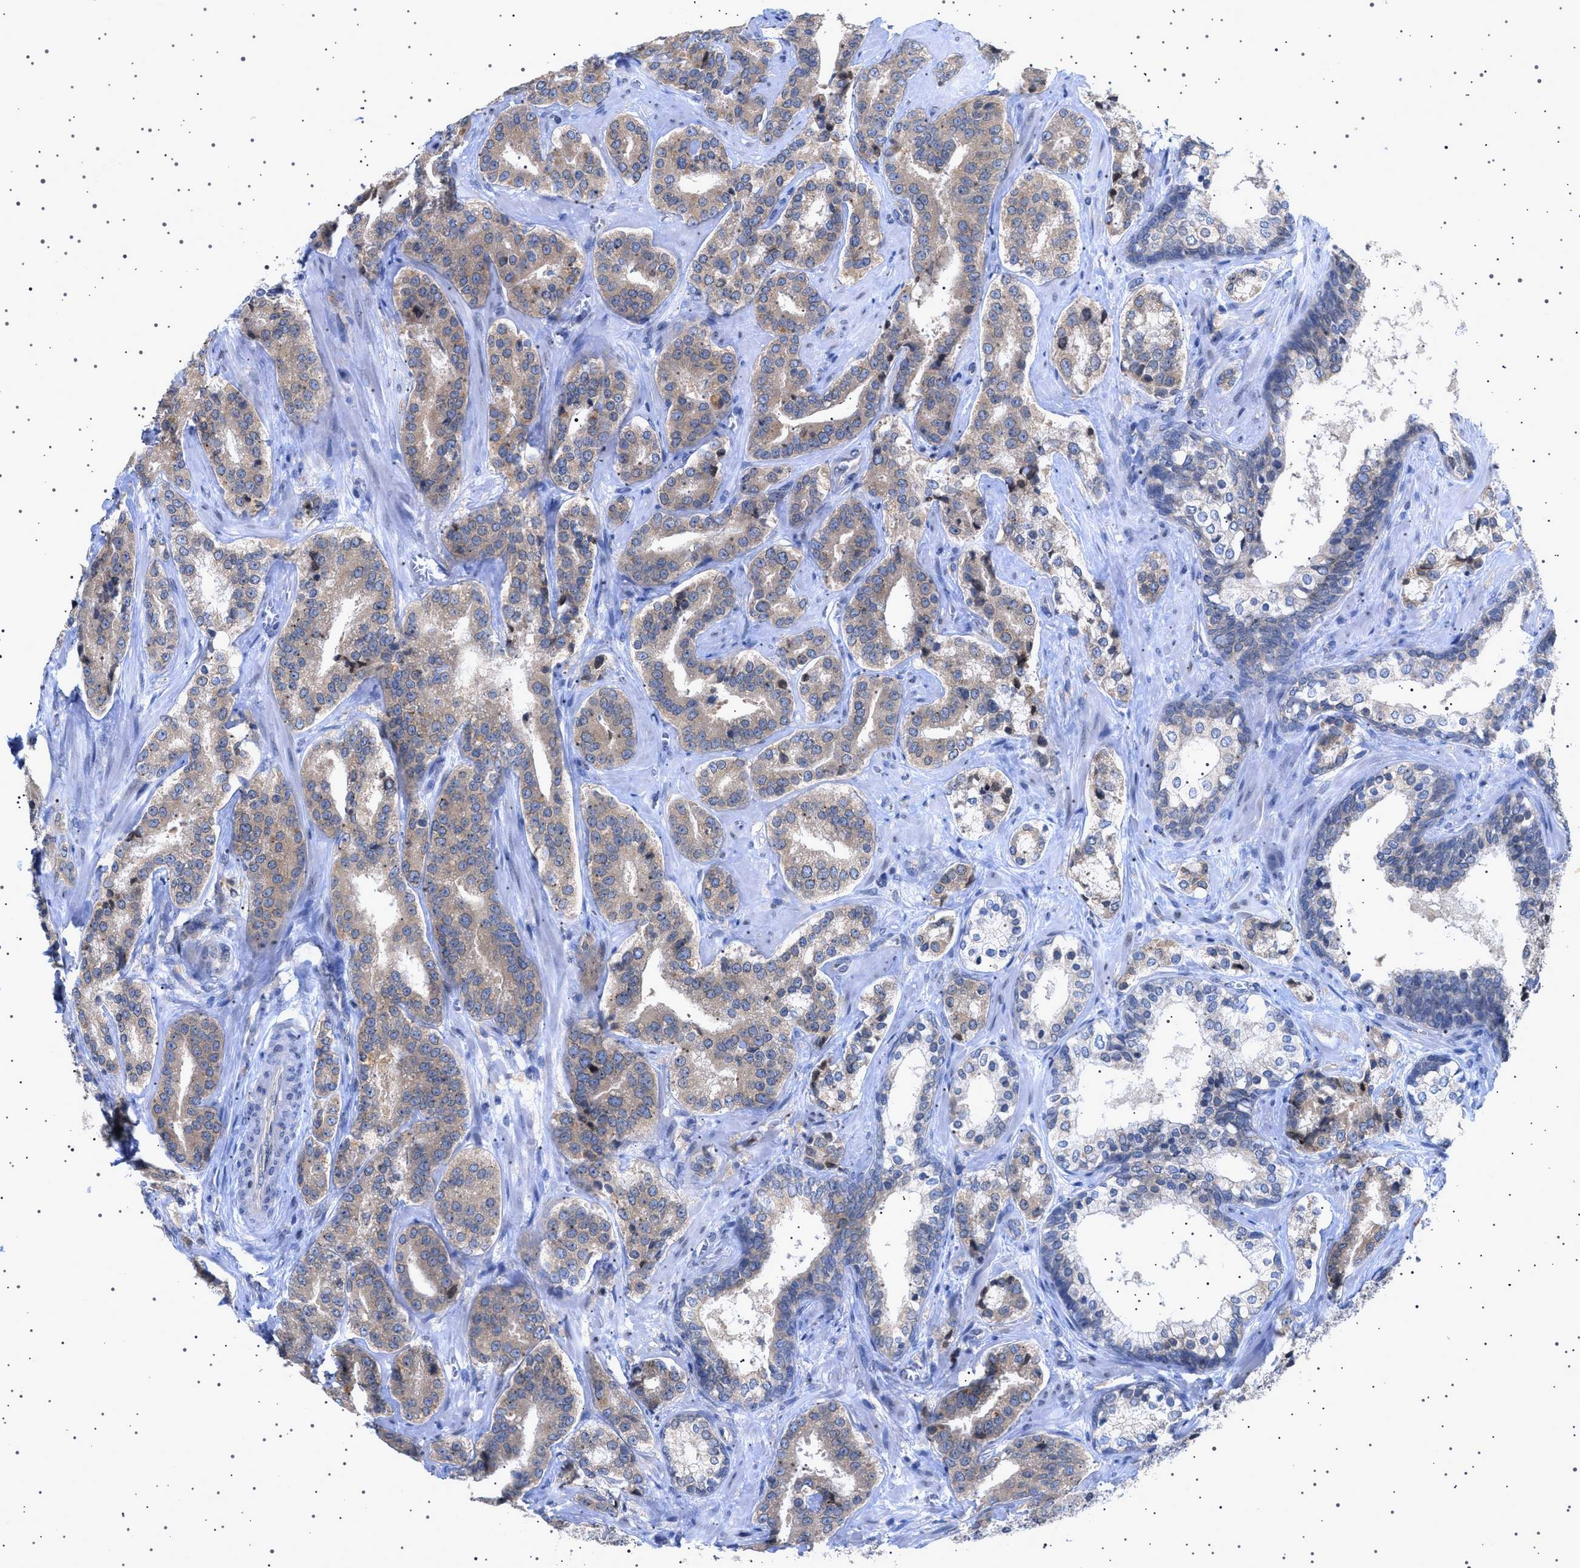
{"staining": {"intensity": "weak", "quantity": ">75%", "location": "cytoplasmic/membranous"}, "tissue": "prostate cancer", "cell_type": "Tumor cells", "image_type": "cancer", "snomed": [{"axis": "morphology", "description": "Adenocarcinoma, High grade"}, {"axis": "topography", "description": "Prostate"}], "caption": "High-power microscopy captured an immunohistochemistry (IHC) photomicrograph of prostate cancer (high-grade adenocarcinoma), revealing weak cytoplasmic/membranous expression in approximately >75% of tumor cells.", "gene": "NUP93", "patient": {"sex": "male", "age": 60}}